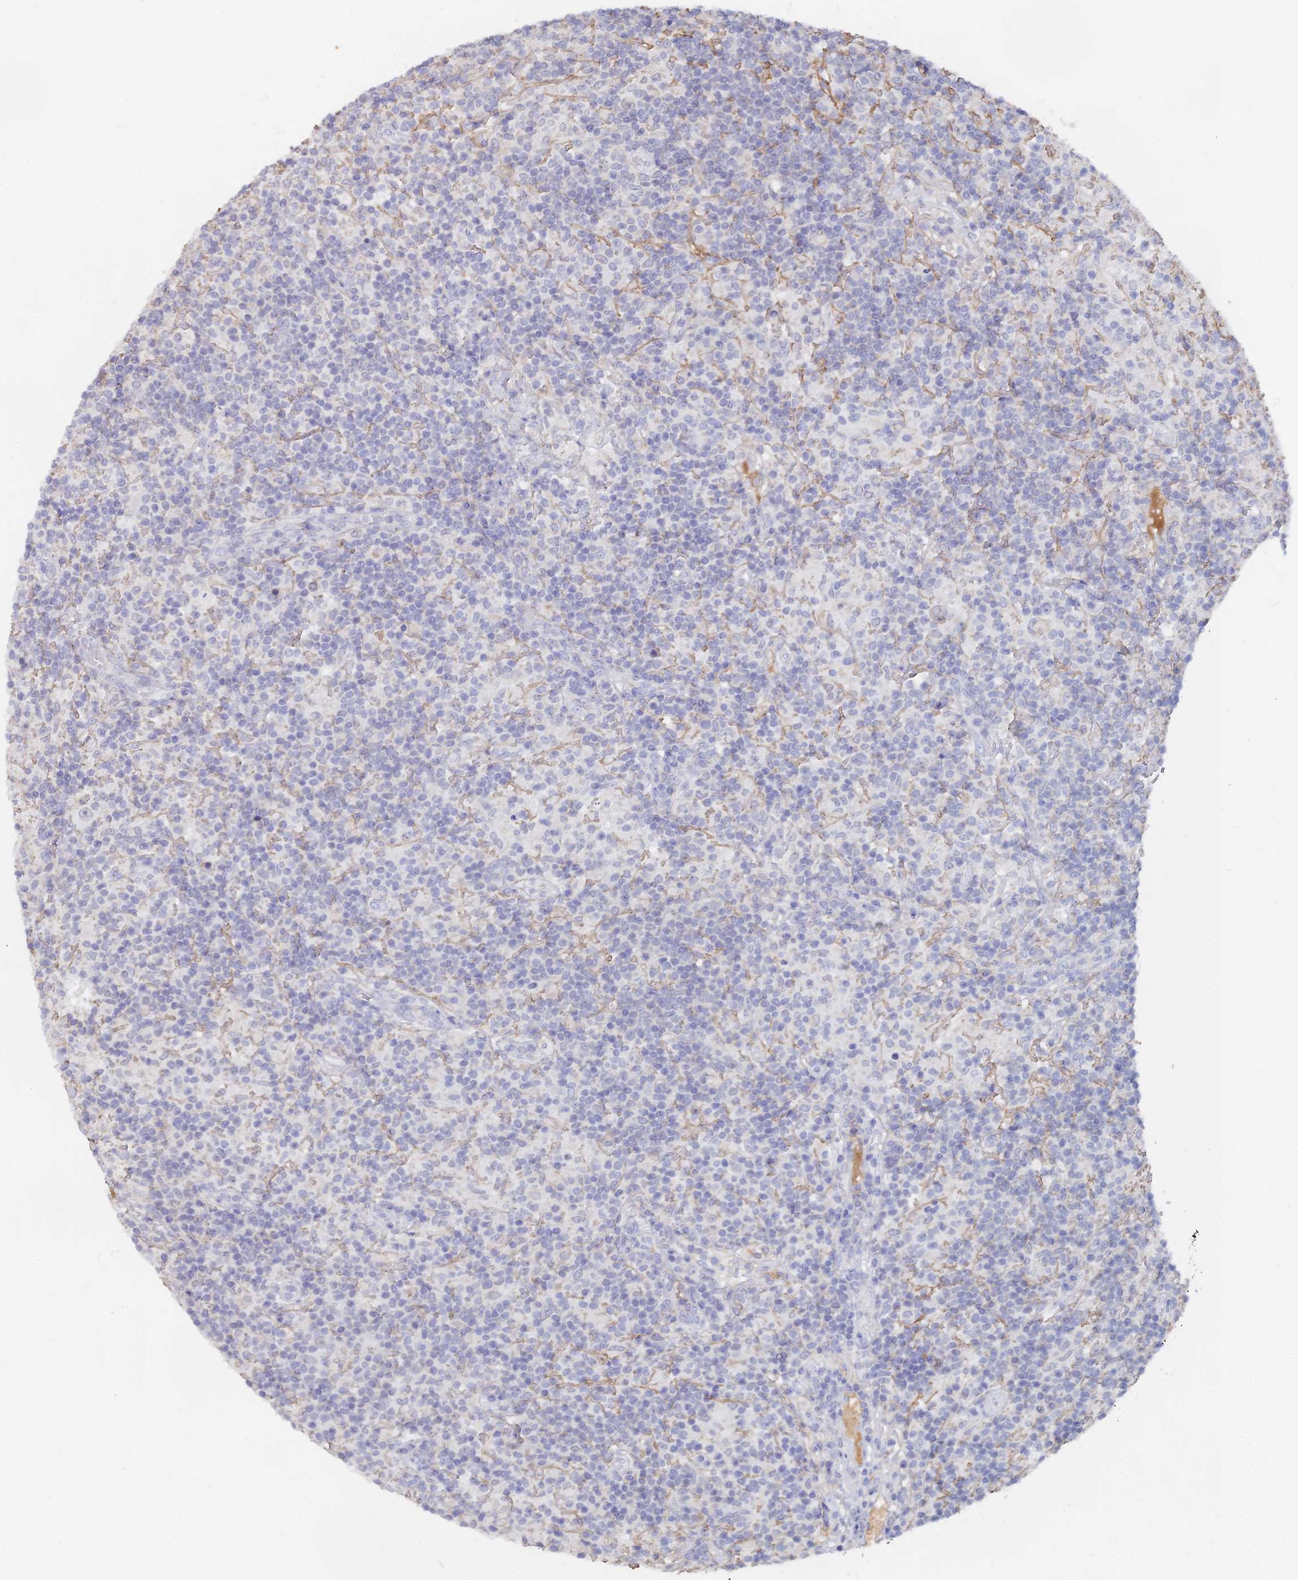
{"staining": {"intensity": "negative", "quantity": "none", "location": "none"}, "tissue": "lymphoma", "cell_type": "Tumor cells", "image_type": "cancer", "snomed": [{"axis": "morphology", "description": "Hodgkin's disease, NOS"}, {"axis": "topography", "description": "Lymph node"}], "caption": "Immunohistochemical staining of lymphoma reveals no significant positivity in tumor cells. The staining is performed using DAB brown chromogen with nuclei counter-stained in using hematoxylin.", "gene": "LRIF1", "patient": {"sex": "male", "age": 70}}